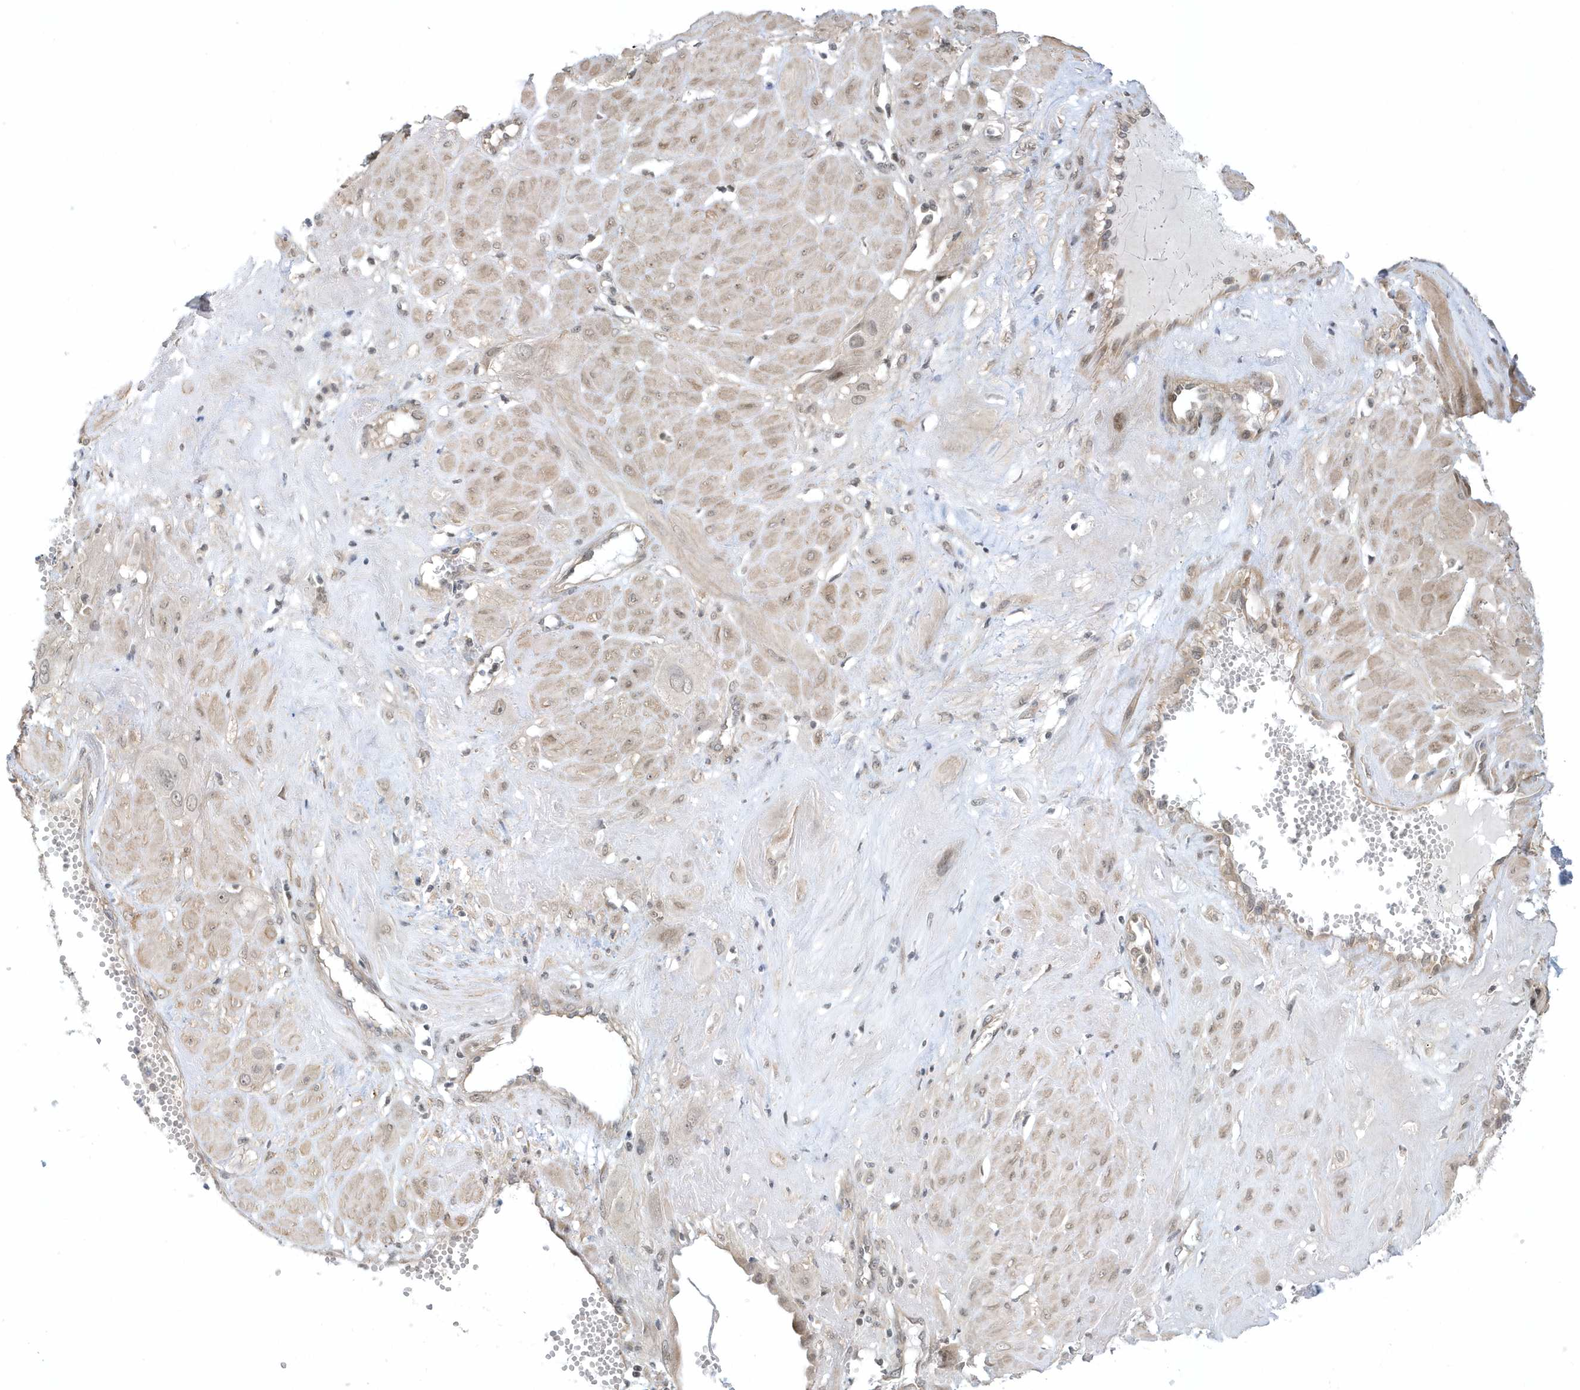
{"staining": {"intensity": "weak", "quantity": "25%-75%", "location": "cytoplasmic/membranous,nuclear"}, "tissue": "cervical cancer", "cell_type": "Tumor cells", "image_type": "cancer", "snomed": [{"axis": "morphology", "description": "Squamous cell carcinoma, NOS"}, {"axis": "topography", "description": "Cervix"}], "caption": "Immunohistochemistry of cervical cancer exhibits low levels of weak cytoplasmic/membranous and nuclear positivity in approximately 25%-75% of tumor cells.", "gene": "USP53", "patient": {"sex": "female", "age": 34}}